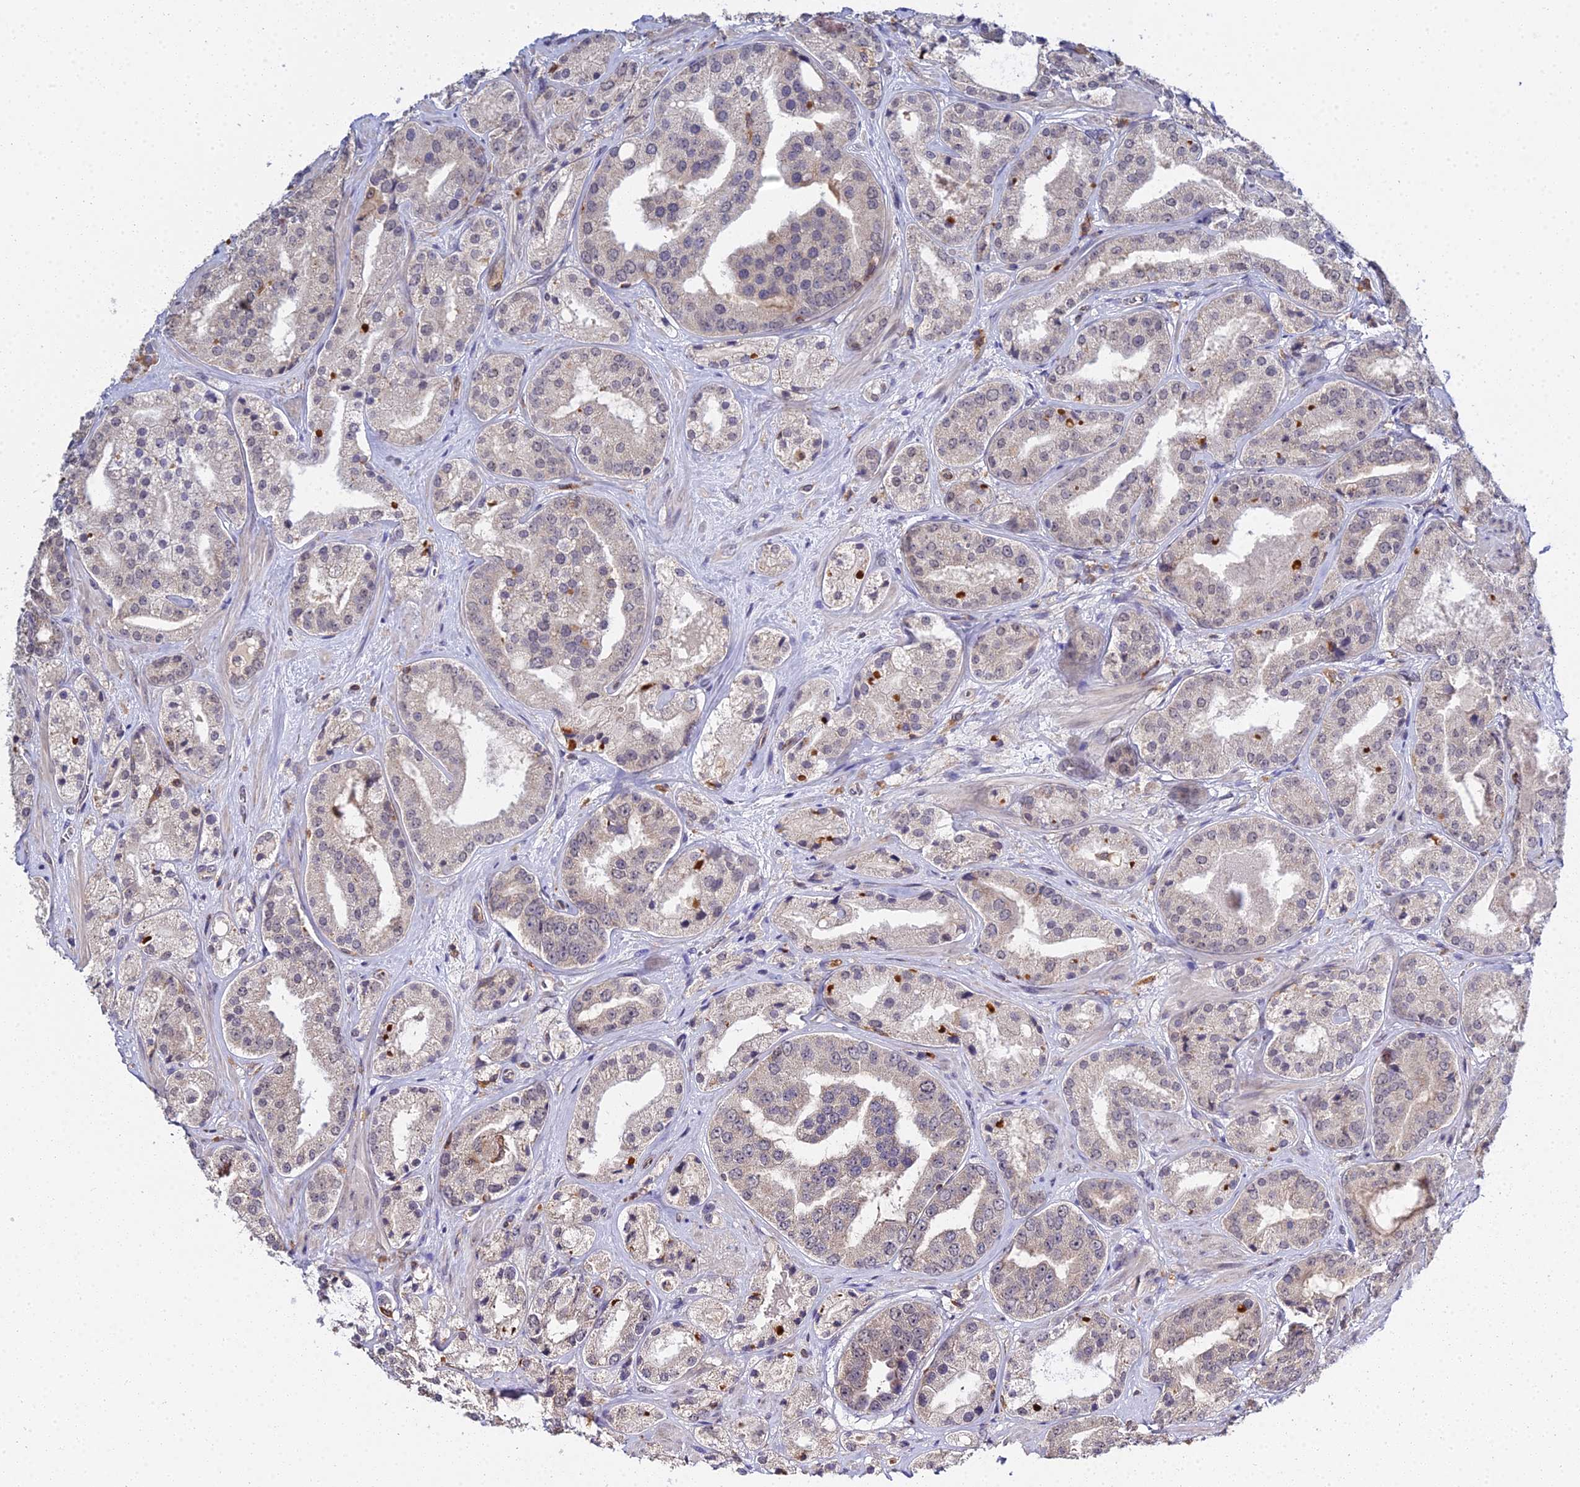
{"staining": {"intensity": "weak", "quantity": "<25%", "location": "nuclear"}, "tissue": "prostate cancer", "cell_type": "Tumor cells", "image_type": "cancer", "snomed": [{"axis": "morphology", "description": "Adenocarcinoma, High grade"}, {"axis": "topography", "description": "Prostate"}], "caption": "Human prostate cancer (adenocarcinoma (high-grade)) stained for a protein using IHC demonstrates no staining in tumor cells.", "gene": "TPRX1", "patient": {"sex": "male", "age": 63}}